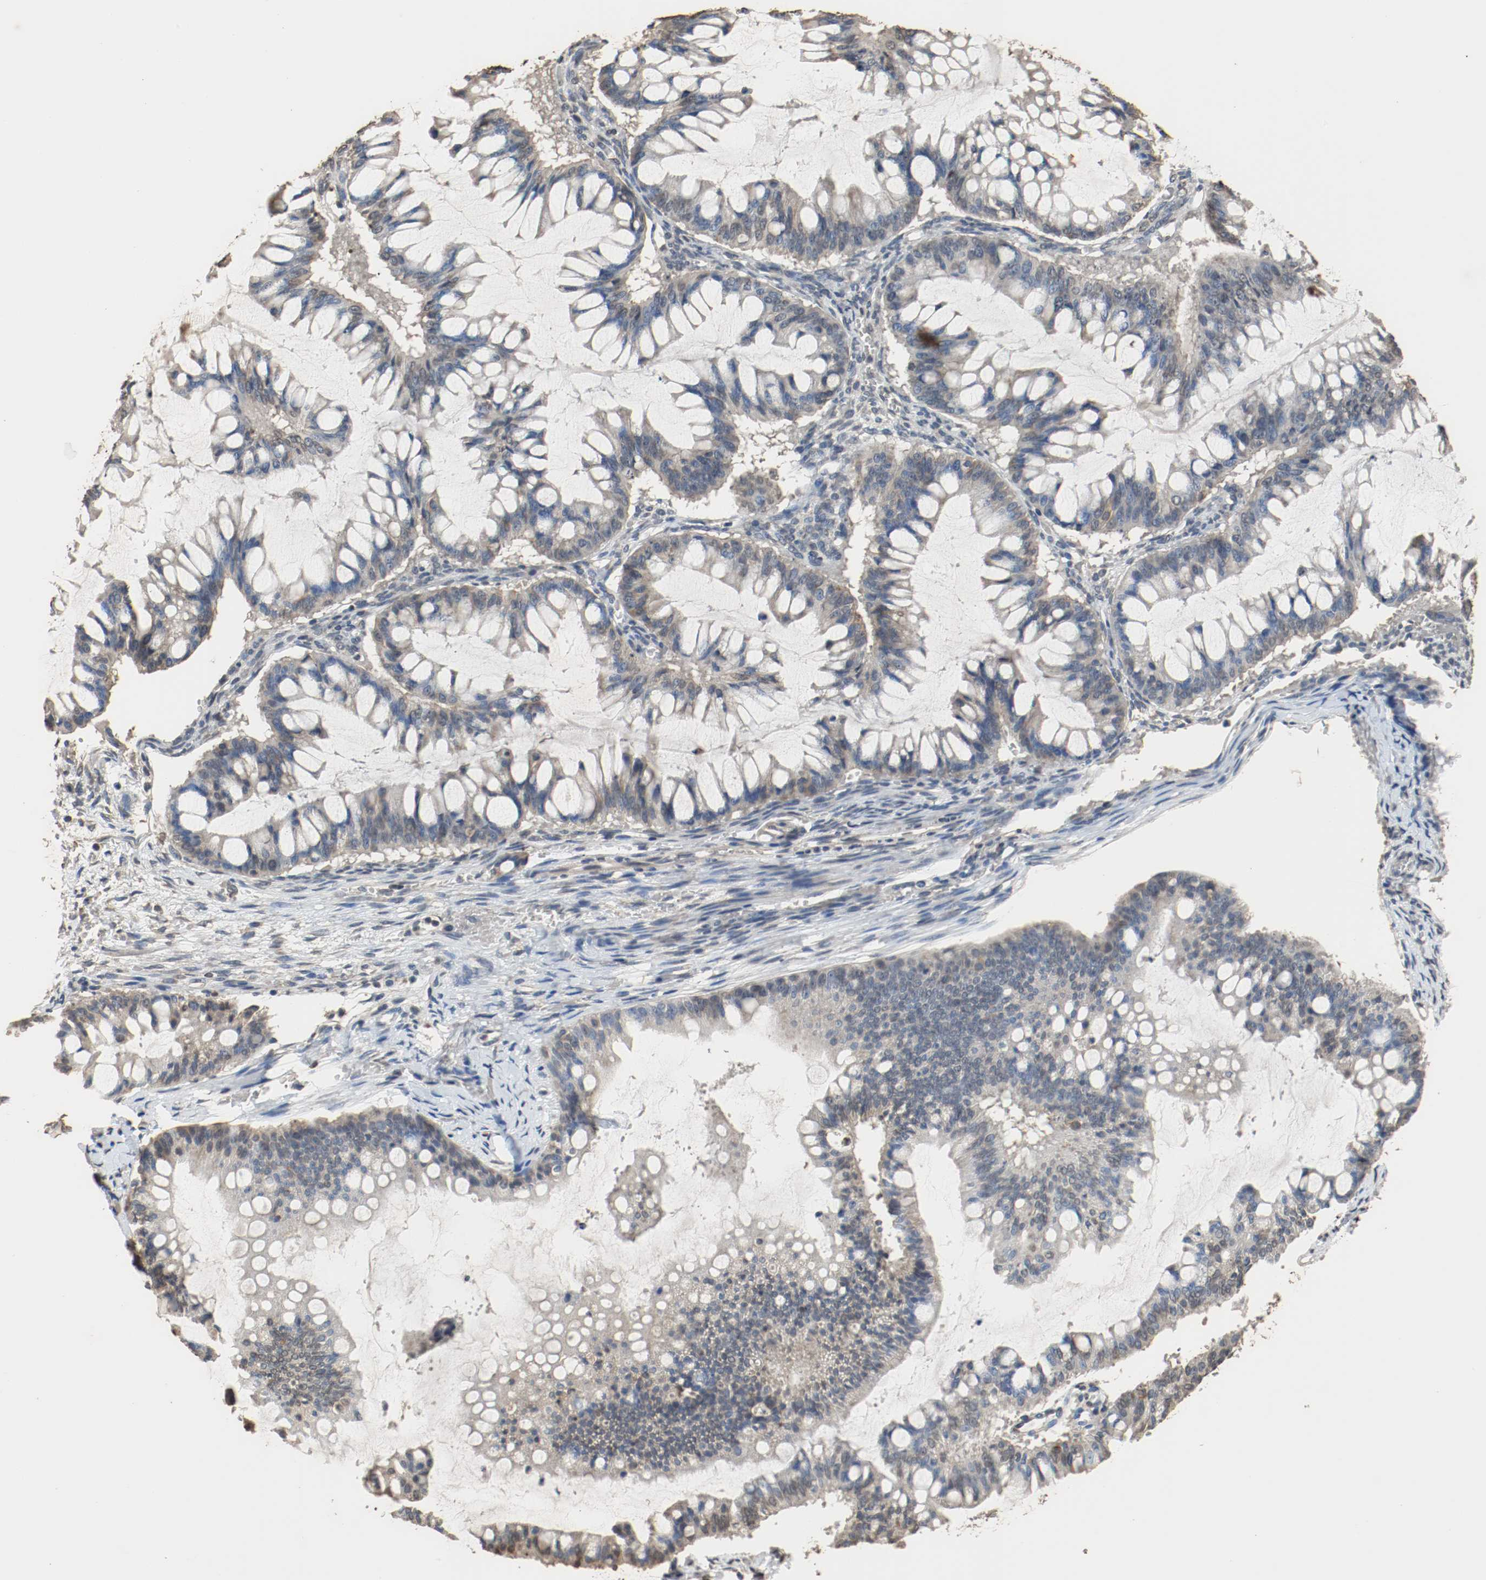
{"staining": {"intensity": "weak", "quantity": "<25%", "location": "cytoplasmic/membranous"}, "tissue": "ovarian cancer", "cell_type": "Tumor cells", "image_type": "cancer", "snomed": [{"axis": "morphology", "description": "Cystadenocarcinoma, mucinous, NOS"}, {"axis": "topography", "description": "Ovary"}], "caption": "The histopathology image displays no significant expression in tumor cells of mucinous cystadenocarcinoma (ovarian).", "gene": "RTN4", "patient": {"sex": "female", "age": 73}}